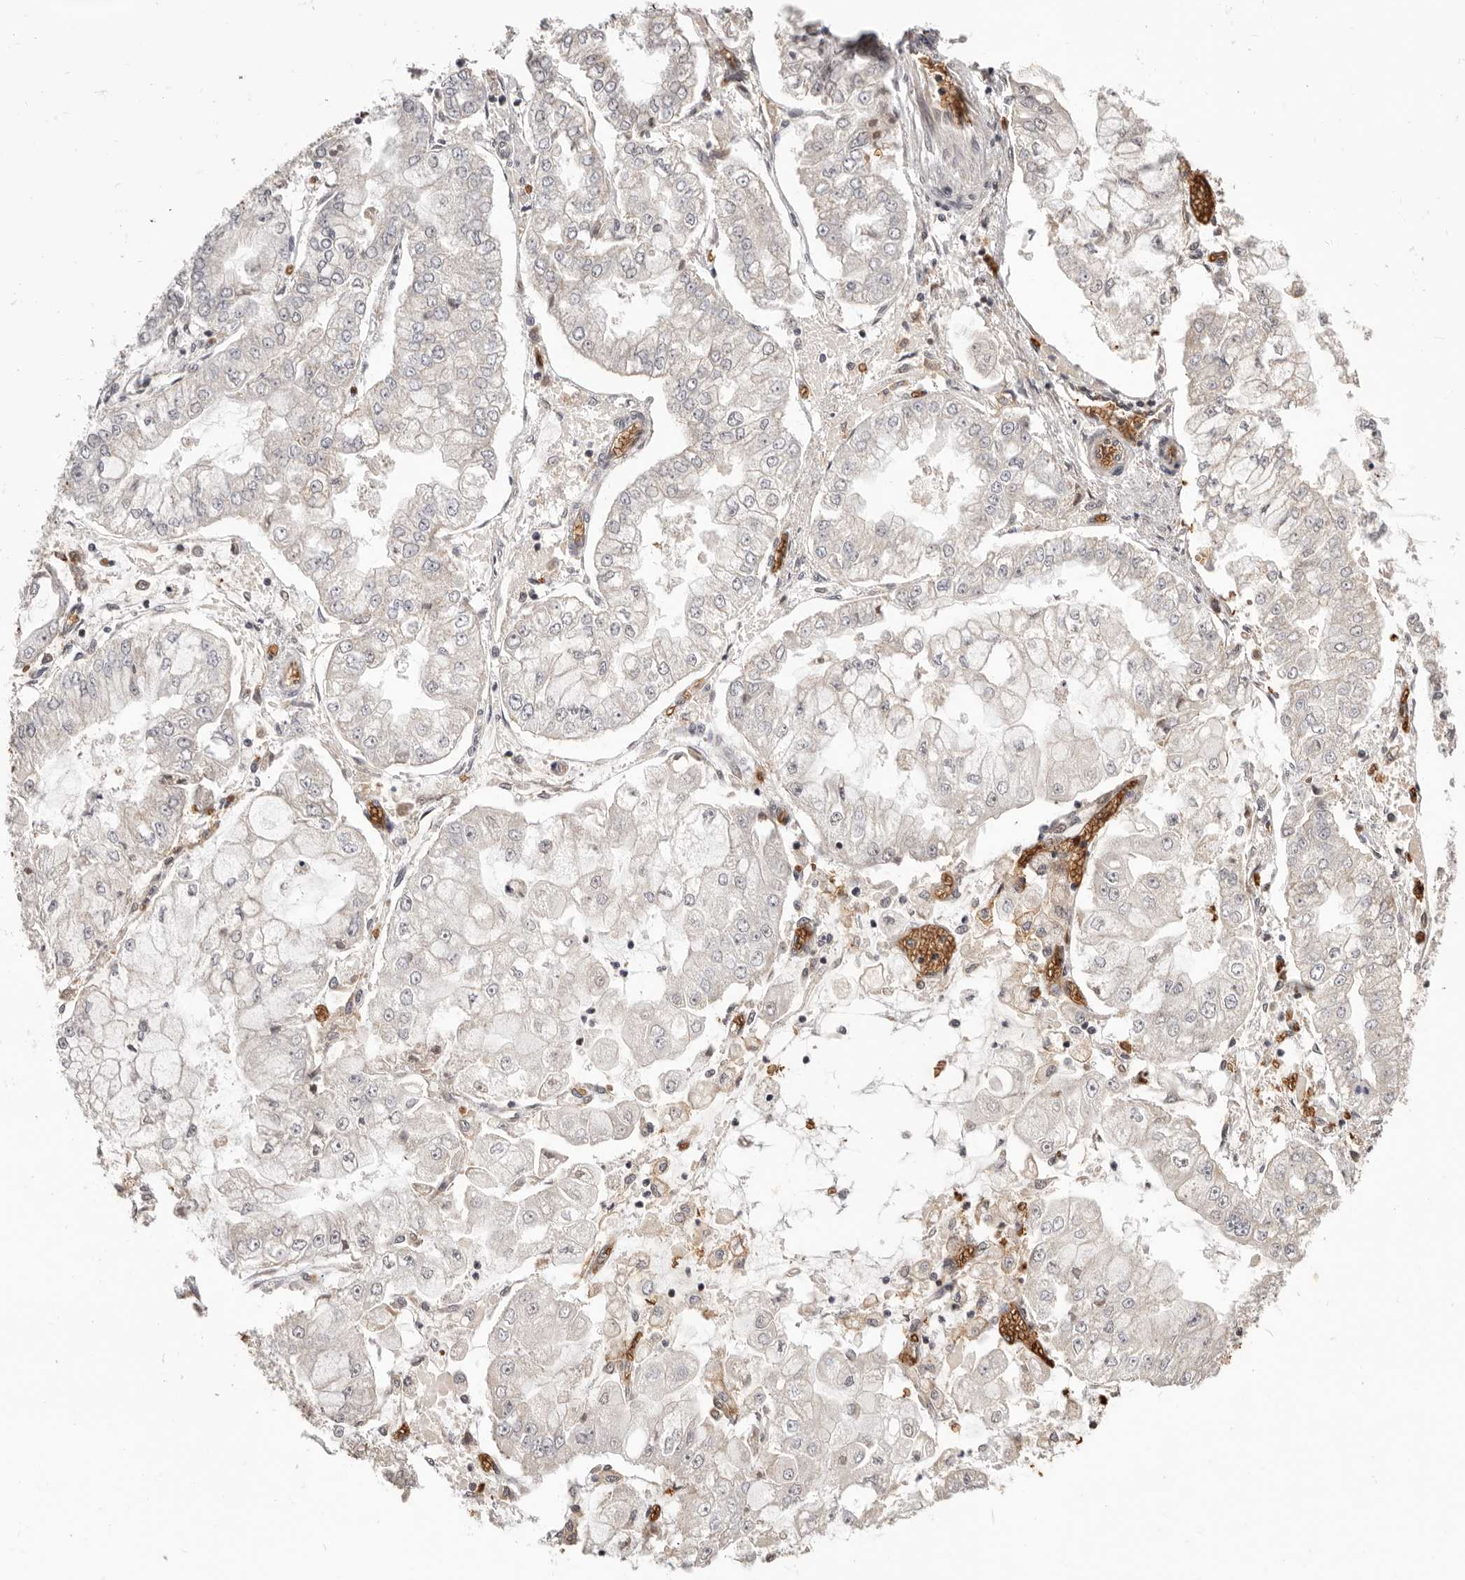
{"staining": {"intensity": "negative", "quantity": "none", "location": "none"}, "tissue": "stomach cancer", "cell_type": "Tumor cells", "image_type": "cancer", "snomed": [{"axis": "morphology", "description": "Adenocarcinoma, NOS"}, {"axis": "topography", "description": "Stomach"}], "caption": "Micrograph shows no protein positivity in tumor cells of stomach cancer tissue.", "gene": "NCOA3", "patient": {"sex": "male", "age": 76}}